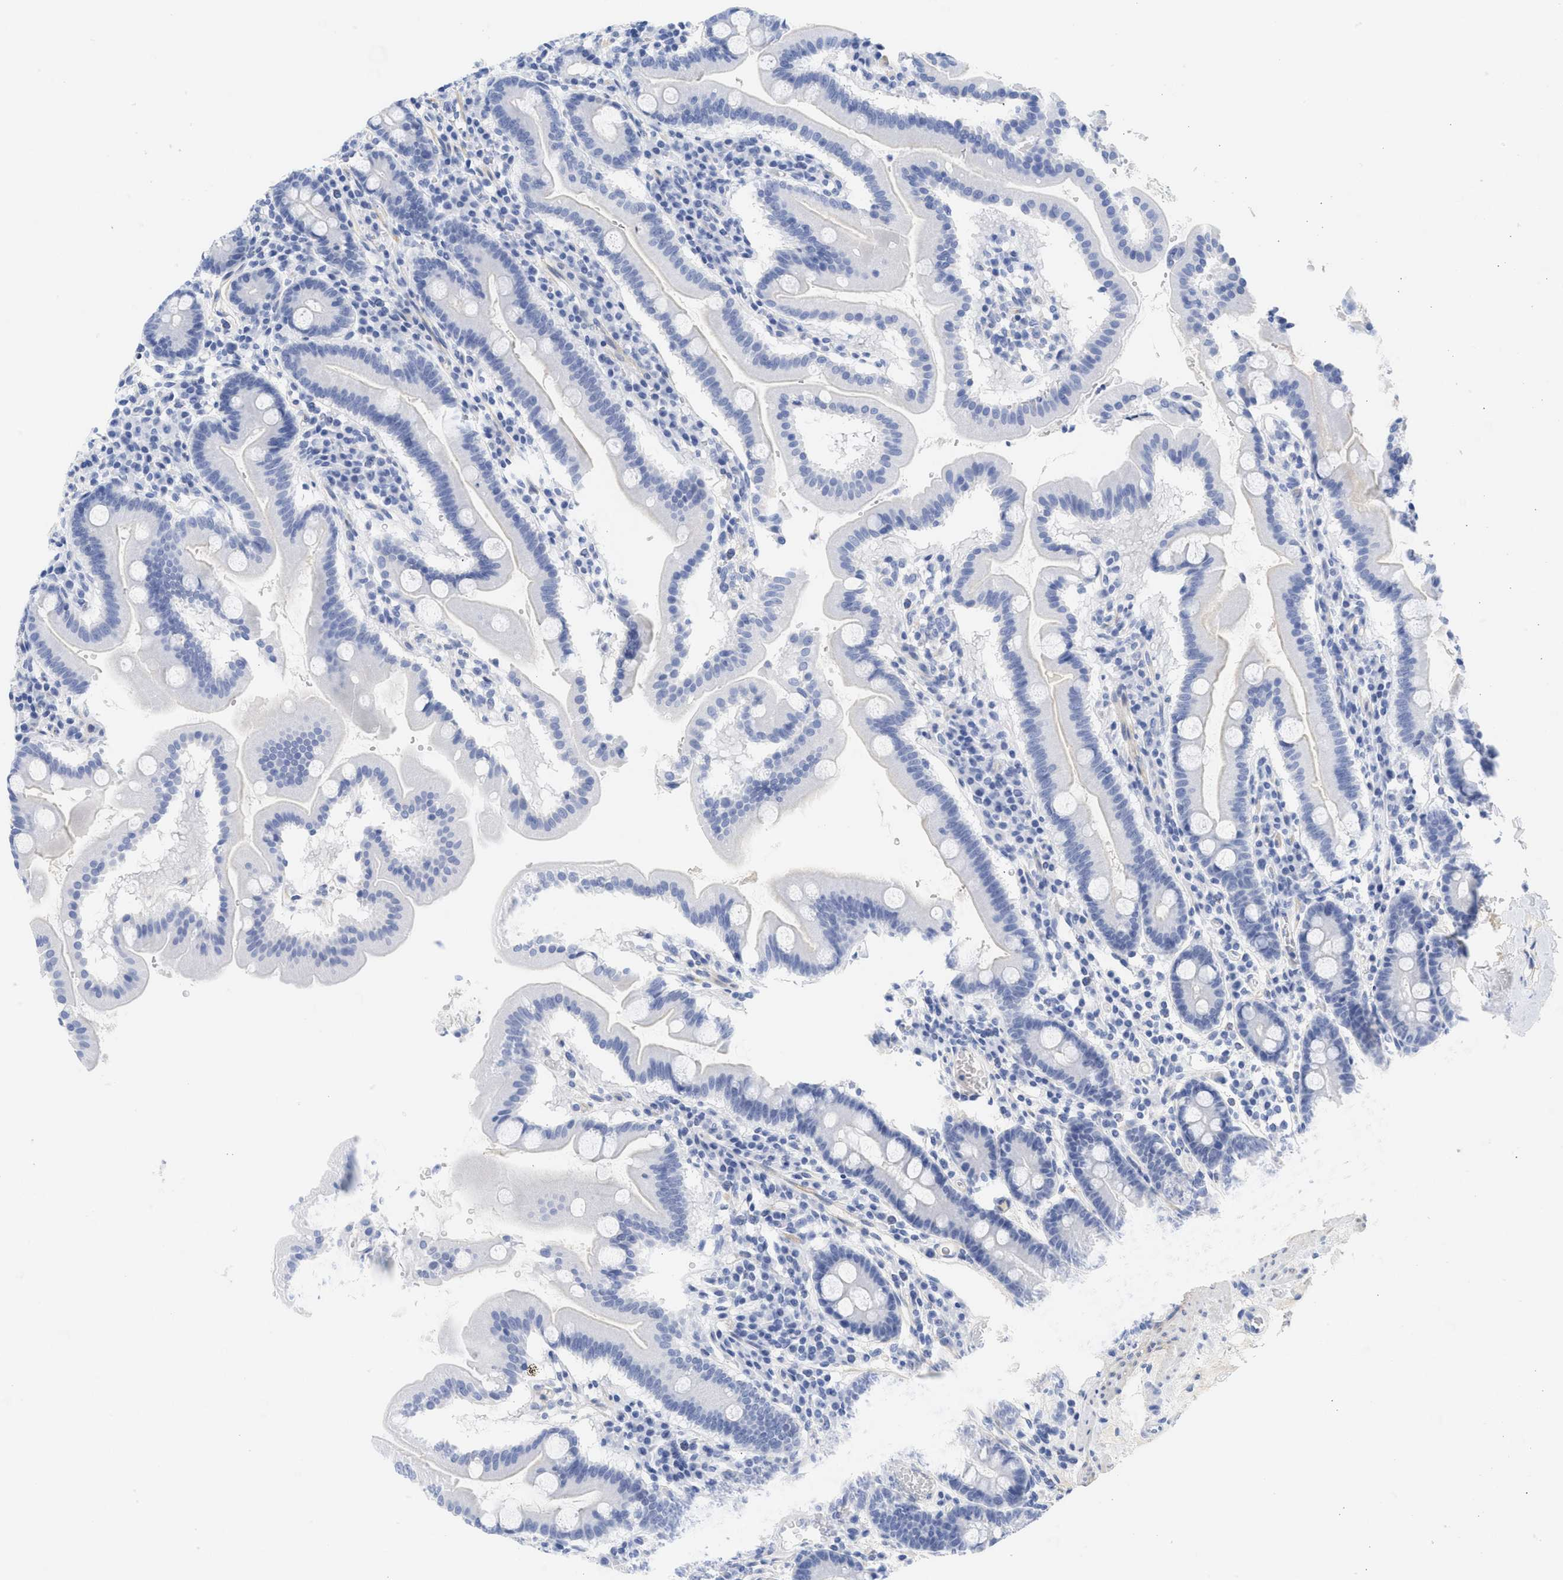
{"staining": {"intensity": "negative", "quantity": "none", "location": "none"}, "tissue": "duodenum", "cell_type": "Glandular cells", "image_type": "normal", "snomed": [{"axis": "morphology", "description": "Normal tissue, NOS"}, {"axis": "topography", "description": "Duodenum"}], "caption": "Benign duodenum was stained to show a protein in brown. There is no significant positivity in glandular cells. (DAB immunohistochemistry visualized using brightfield microscopy, high magnification).", "gene": "SPATA3", "patient": {"sex": "male", "age": 50}}